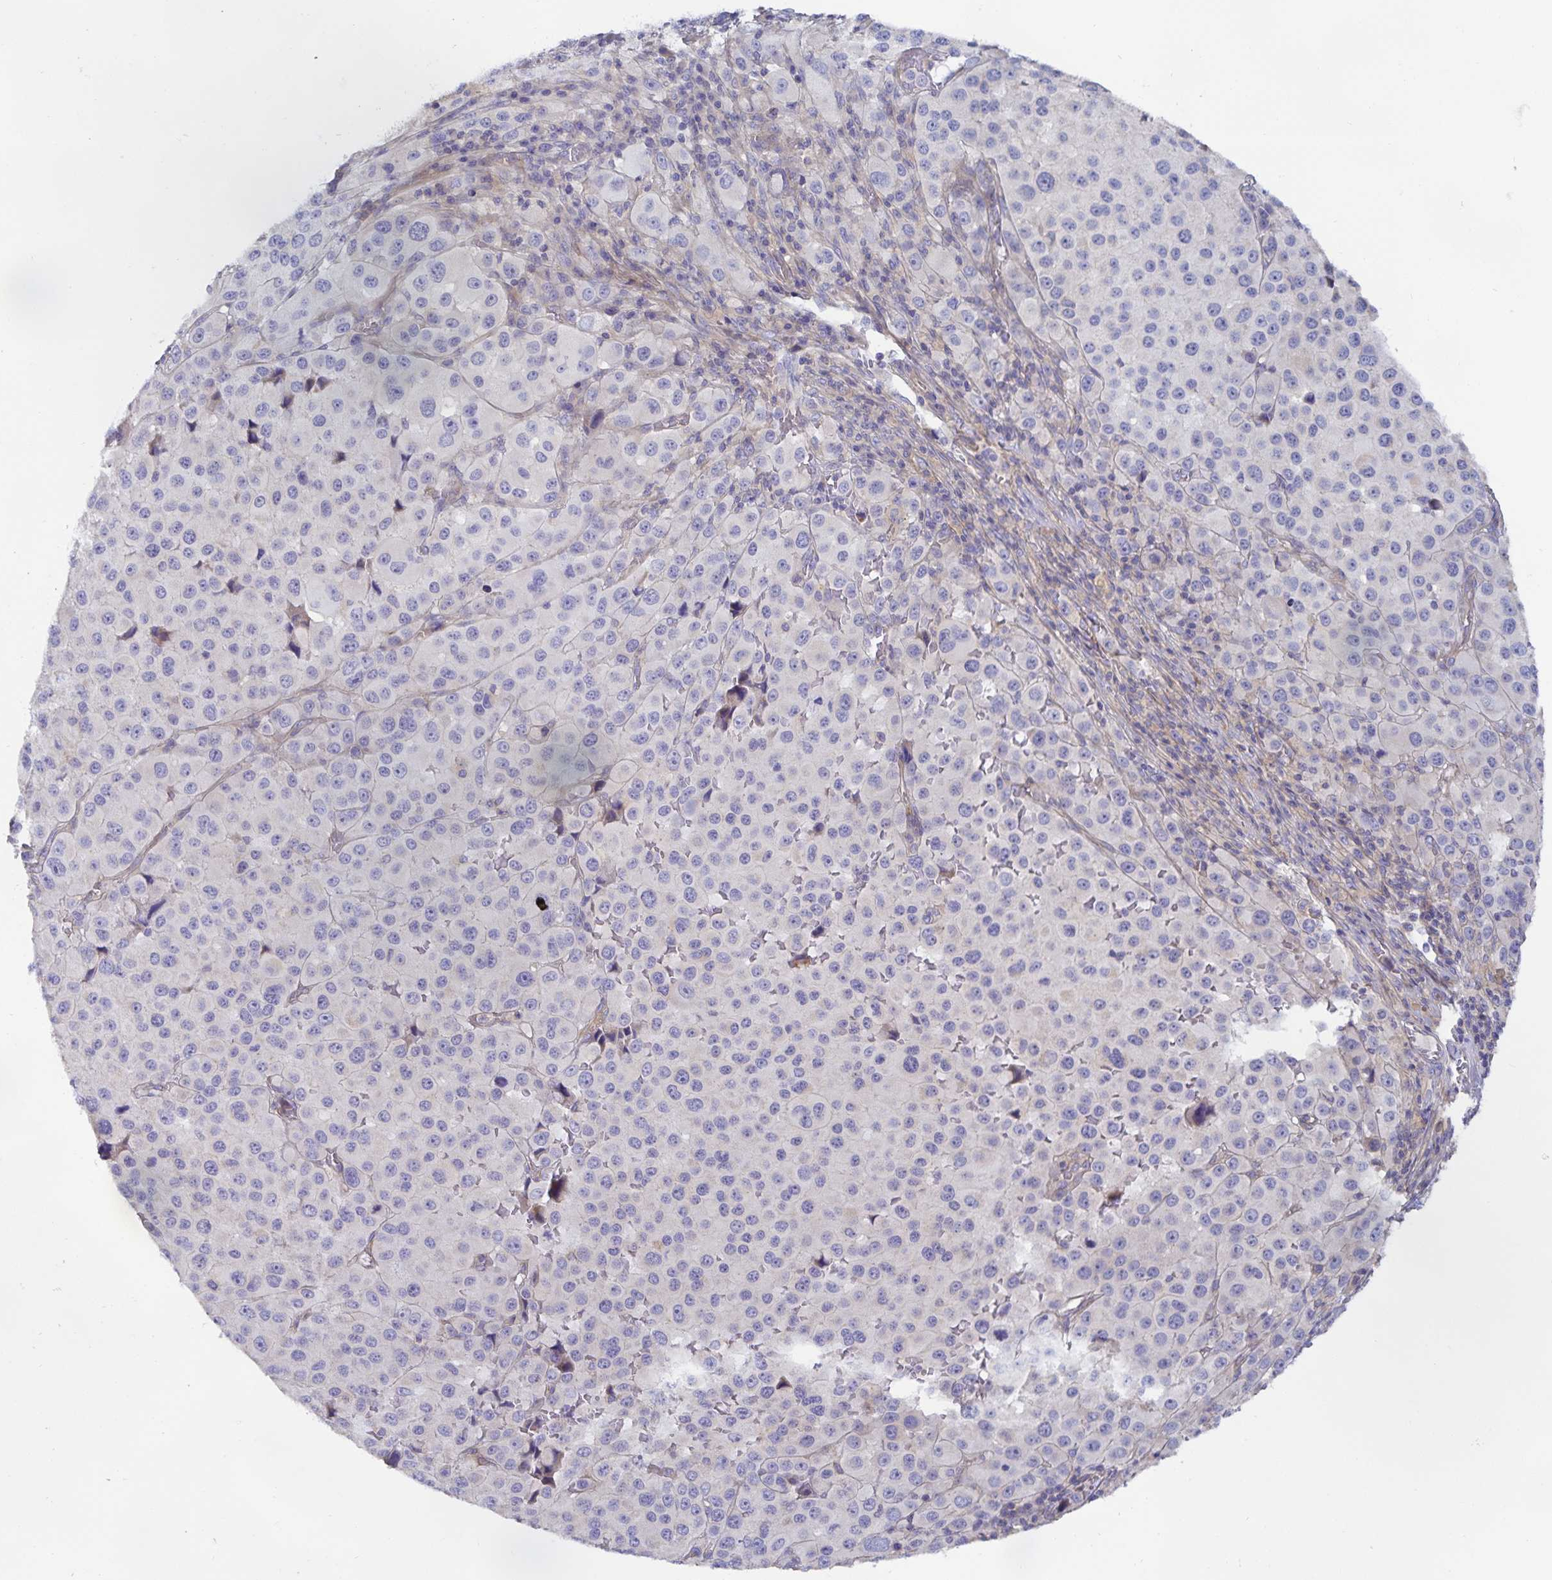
{"staining": {"intensity": "negative", "quantity": "none", "location": "none"}, "tissue": "melanoma", "cell_type": "Tumor cells", "image_type": "cancer", "snomed": [{"axis": "morphology", "description": "Malignant melanoma, Metastatic site"}, {"axis": "topography", "description": "Lymph node"}], "caption": "Tumor cells are negative for brown protein staining in melanoma.", "gene": "METTL22", "patient": {"sex": "female", "age": 65}}